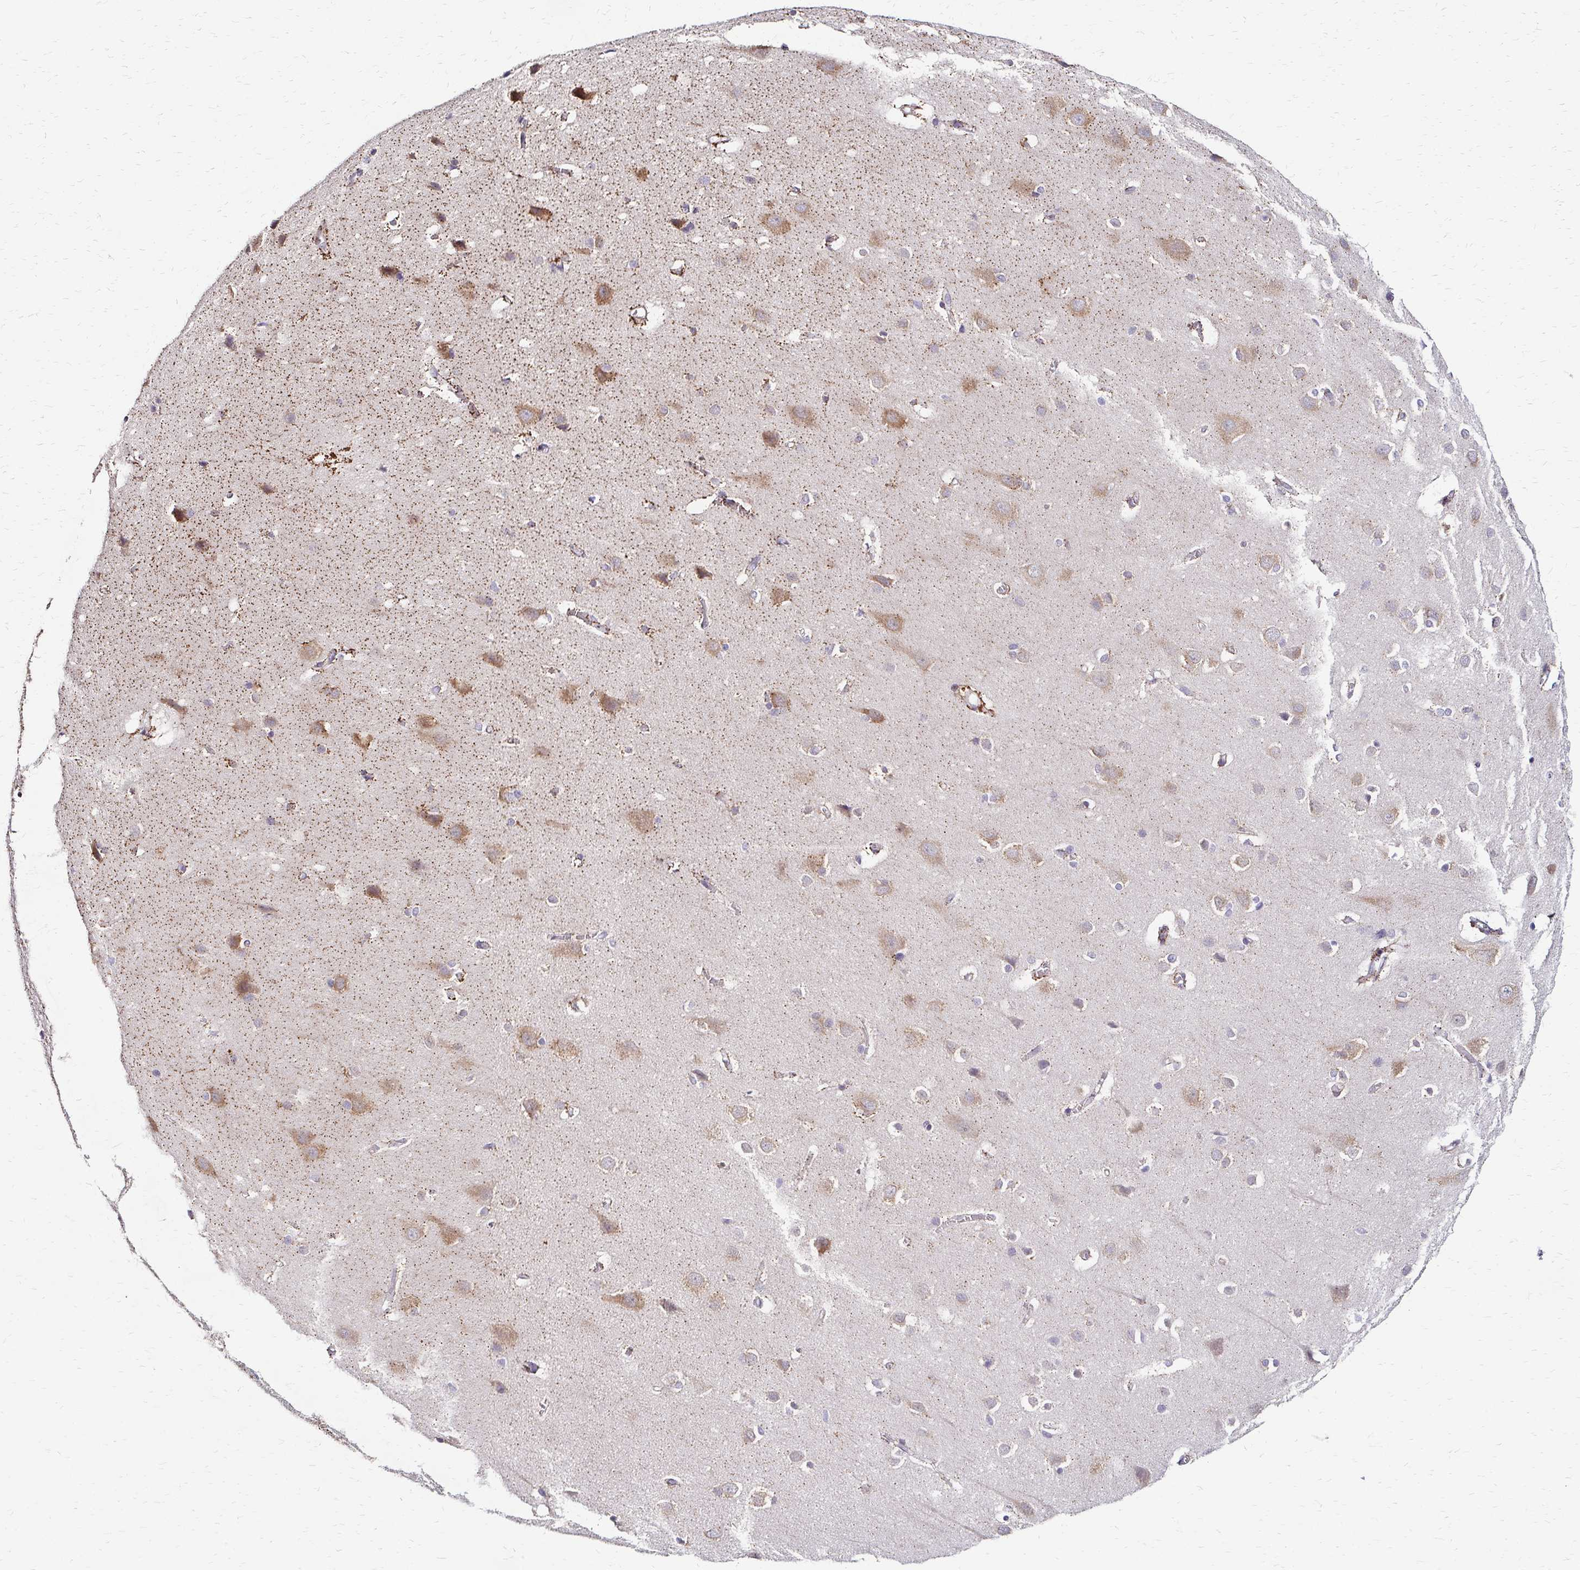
{"staining": {"intensity": "moderate", "quantity": "25%-75%", "location": "cytoplasmic/membranous"}, "tissue": "cerebral cortex", "cell_type": "Endothelial cells", "image_type": "normal", "snomed": [{"axis": "morphology", "description": "Normal tissue, NOS"}, {"axis": "topography", "description": "Cerebral cortex"}], "caption": "The photomicrograph displays a brown stain indicating the presence of a protein in the cytoplasmic/membranous of endothelial cells in cerebral cortex. (brown staining indicates protein expression, while blue staining denotes nuclei).", "gene": "IDUA", "patient": {"sex": "male", "age": 37}}